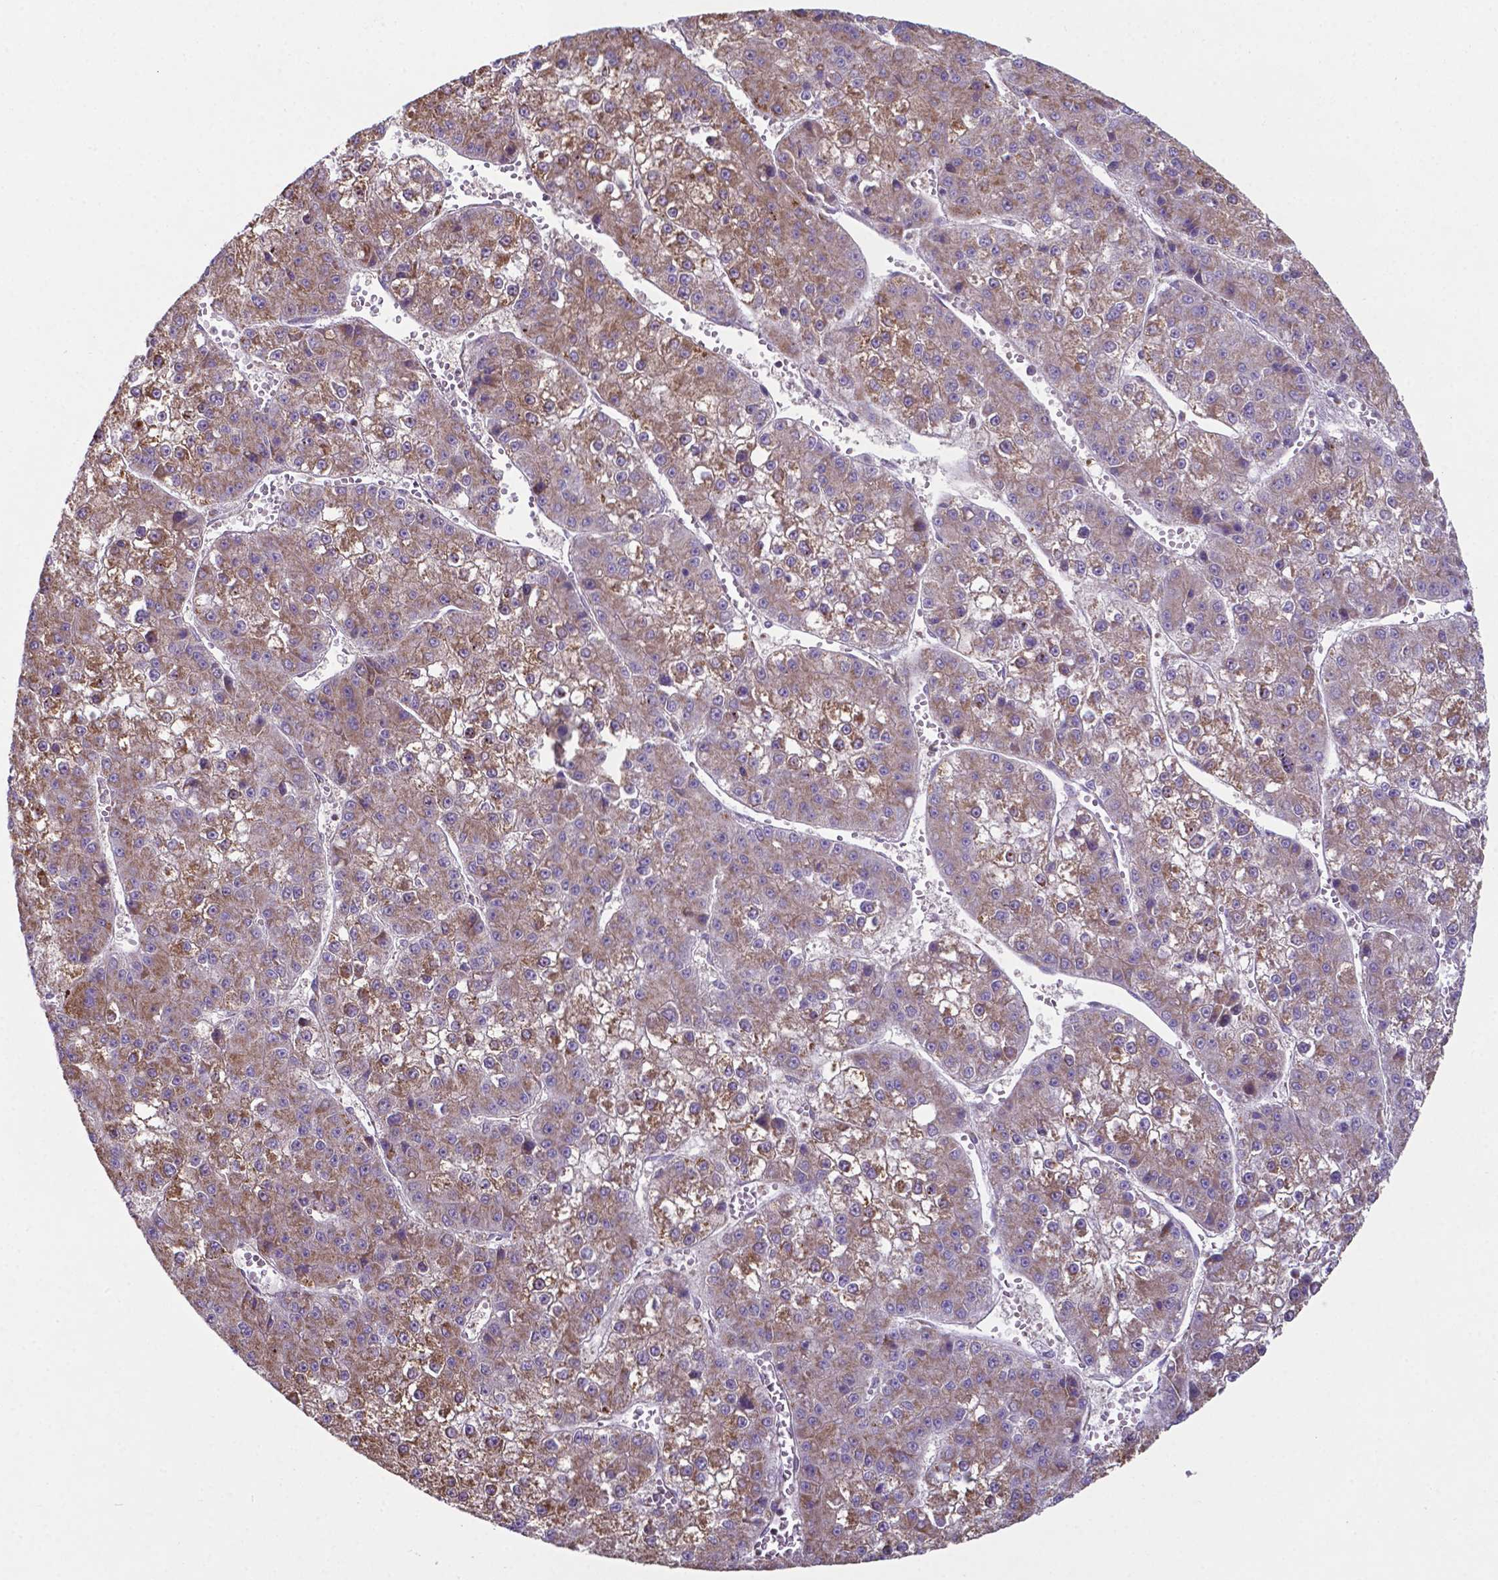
{"staining": {"intensity": "moderate", "quantity": ">75%", "location": "cytoplasmic/membranous"}, "tissue": "liver cancer", "cell_type": "Tumor cells", "image_type": "cancer", "snomed": [{"axis": "morphology", "description": "Carcinoma, Hepatocellular, NOS"}, {"axis": "topography", "description": "Liver"}], "caption": "This is an image of immunohistochemistry staining of liver cancer (hepatocellular carcinoma), which shows moderate positivity in the cytoplasmic/membranous of tumor cells.", "gene": "FAM114A1", "patient": {"sex": "female", "age": 73}}